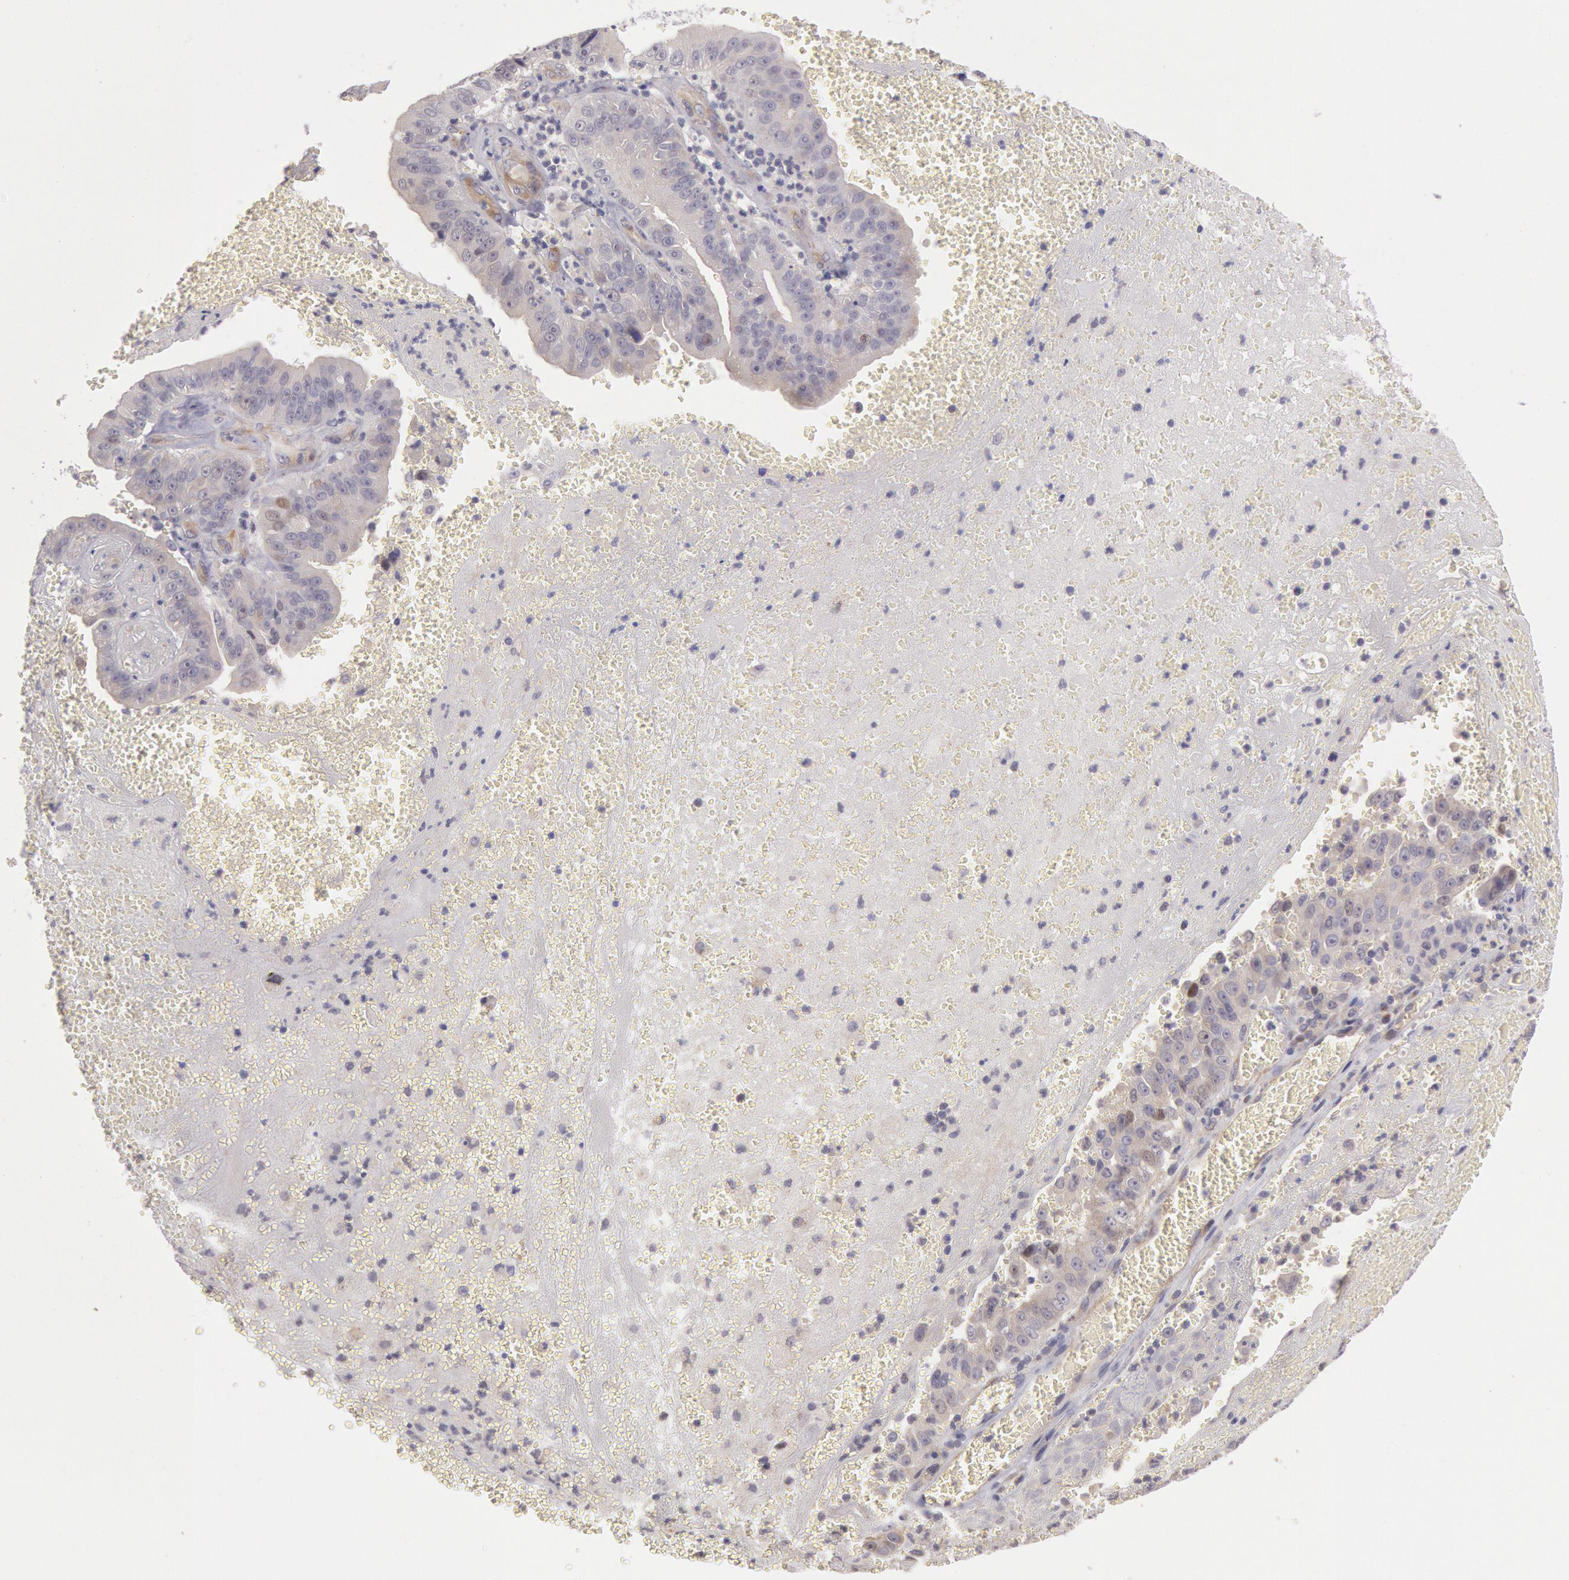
{"staining": {"intensity": "negative", "quantity": "none", "location": "none"}, "tissue": "liver cancer", "cell_type": "Tumor cells", "image_type": "cancer", "snomed": [{"axis": "morphology", "description": "Cholangiocarcinoma"}, {"axis": "topography", "description": "Liver"}], "caption": "Tumor cells are negative for protein expression in human liver cancer.", "gene": "AMOTL1", "patient": {"sex": "female", "age": 79}}